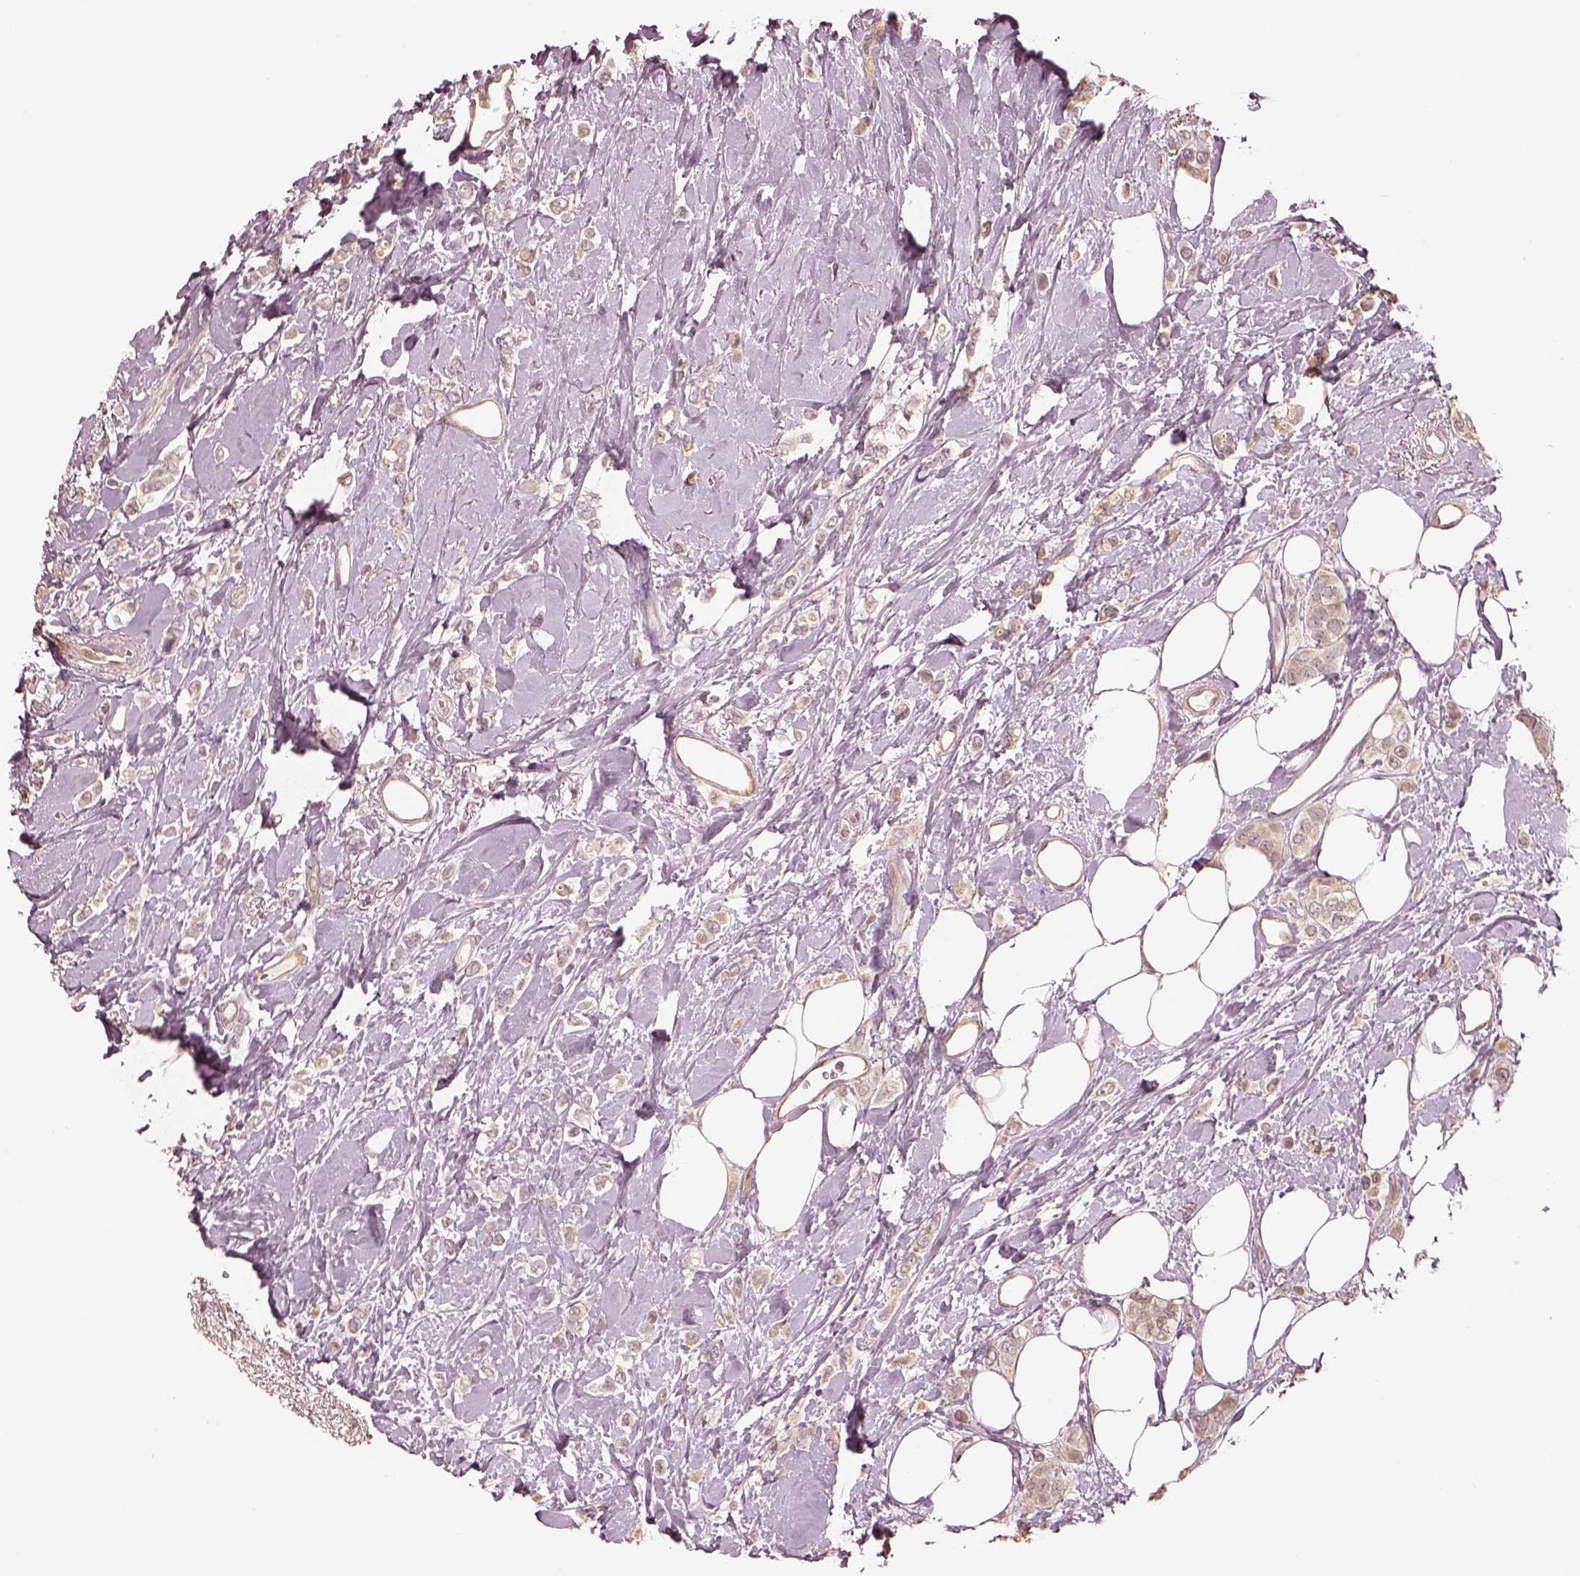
{"staining": {"intensity": "weak", "quantity": ">75%", "location": "cytoplasmic/membranous"}, "tissue": "breast cancer", "cell_type": "Tumor cells", "image_type": "cancer", "snomed": [{"axis": "morphology", "description": "Lobular carcinoma"}, {"axis": "topography", "description": "Breast"}], "caption": "Breast lobular carcinoma stained for a protein exhibits weak cytoplasmic/membranous positivity in tumor cells.", "gene": "CRB1", "patient": {"sex": "female", "age": 66}}